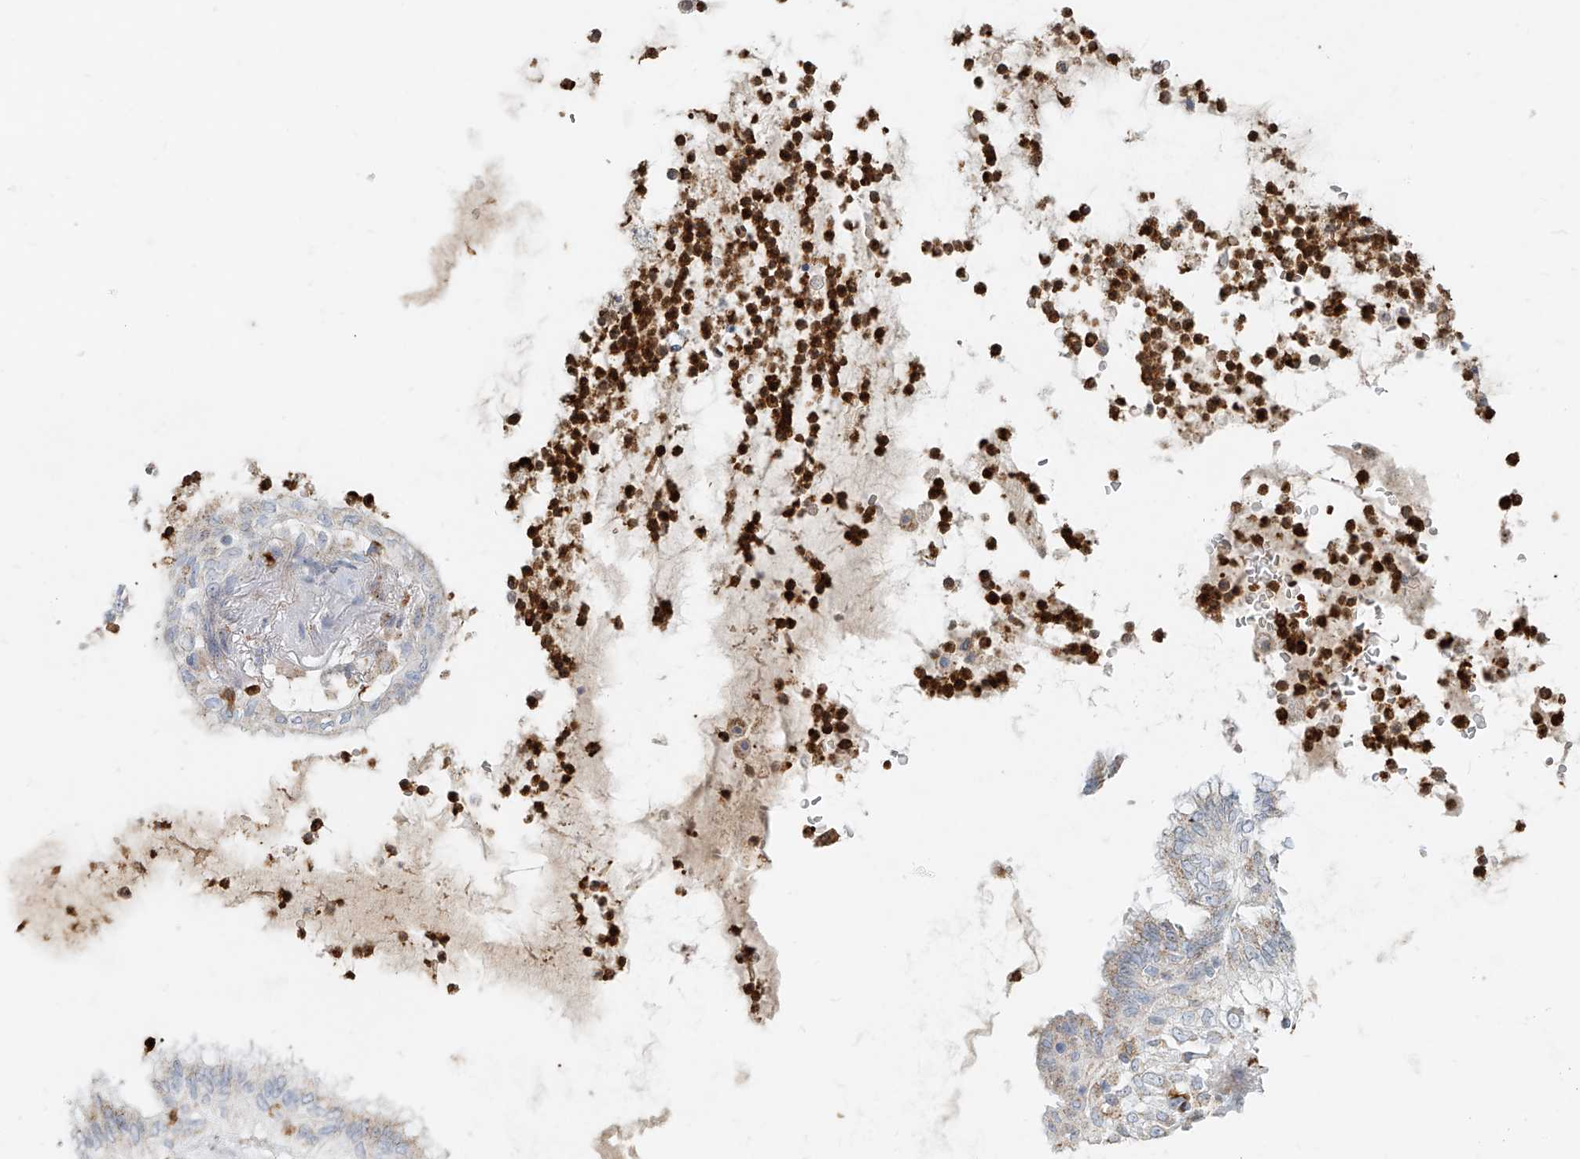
{"staining": {"intensity": "weak", "quantity": ">75%", "location": "cytoplasmic/membranous"}, "tissue": "lung cancer", "cell_type": "Tumor cells", "image_type": "cancer", "snomed": [{"axis": "morphology", "description": "Adenocarcinoma, NOS"}, {"axis": "topography", "description": "Lung"}], "caption": "DAB (3,3'-diaminobenzidine) immunohistochemical staining of human lung cancer exhibits weak cytoplasmic/membranous protein staining in approximately >75% of tumor cells. Using DAB (brown) and hematoxylin (blue) stains, captured at high magnification using brightfield microscopy.", "gene": "PTPRA", "patient": {"sex": "female", "age": 70}}